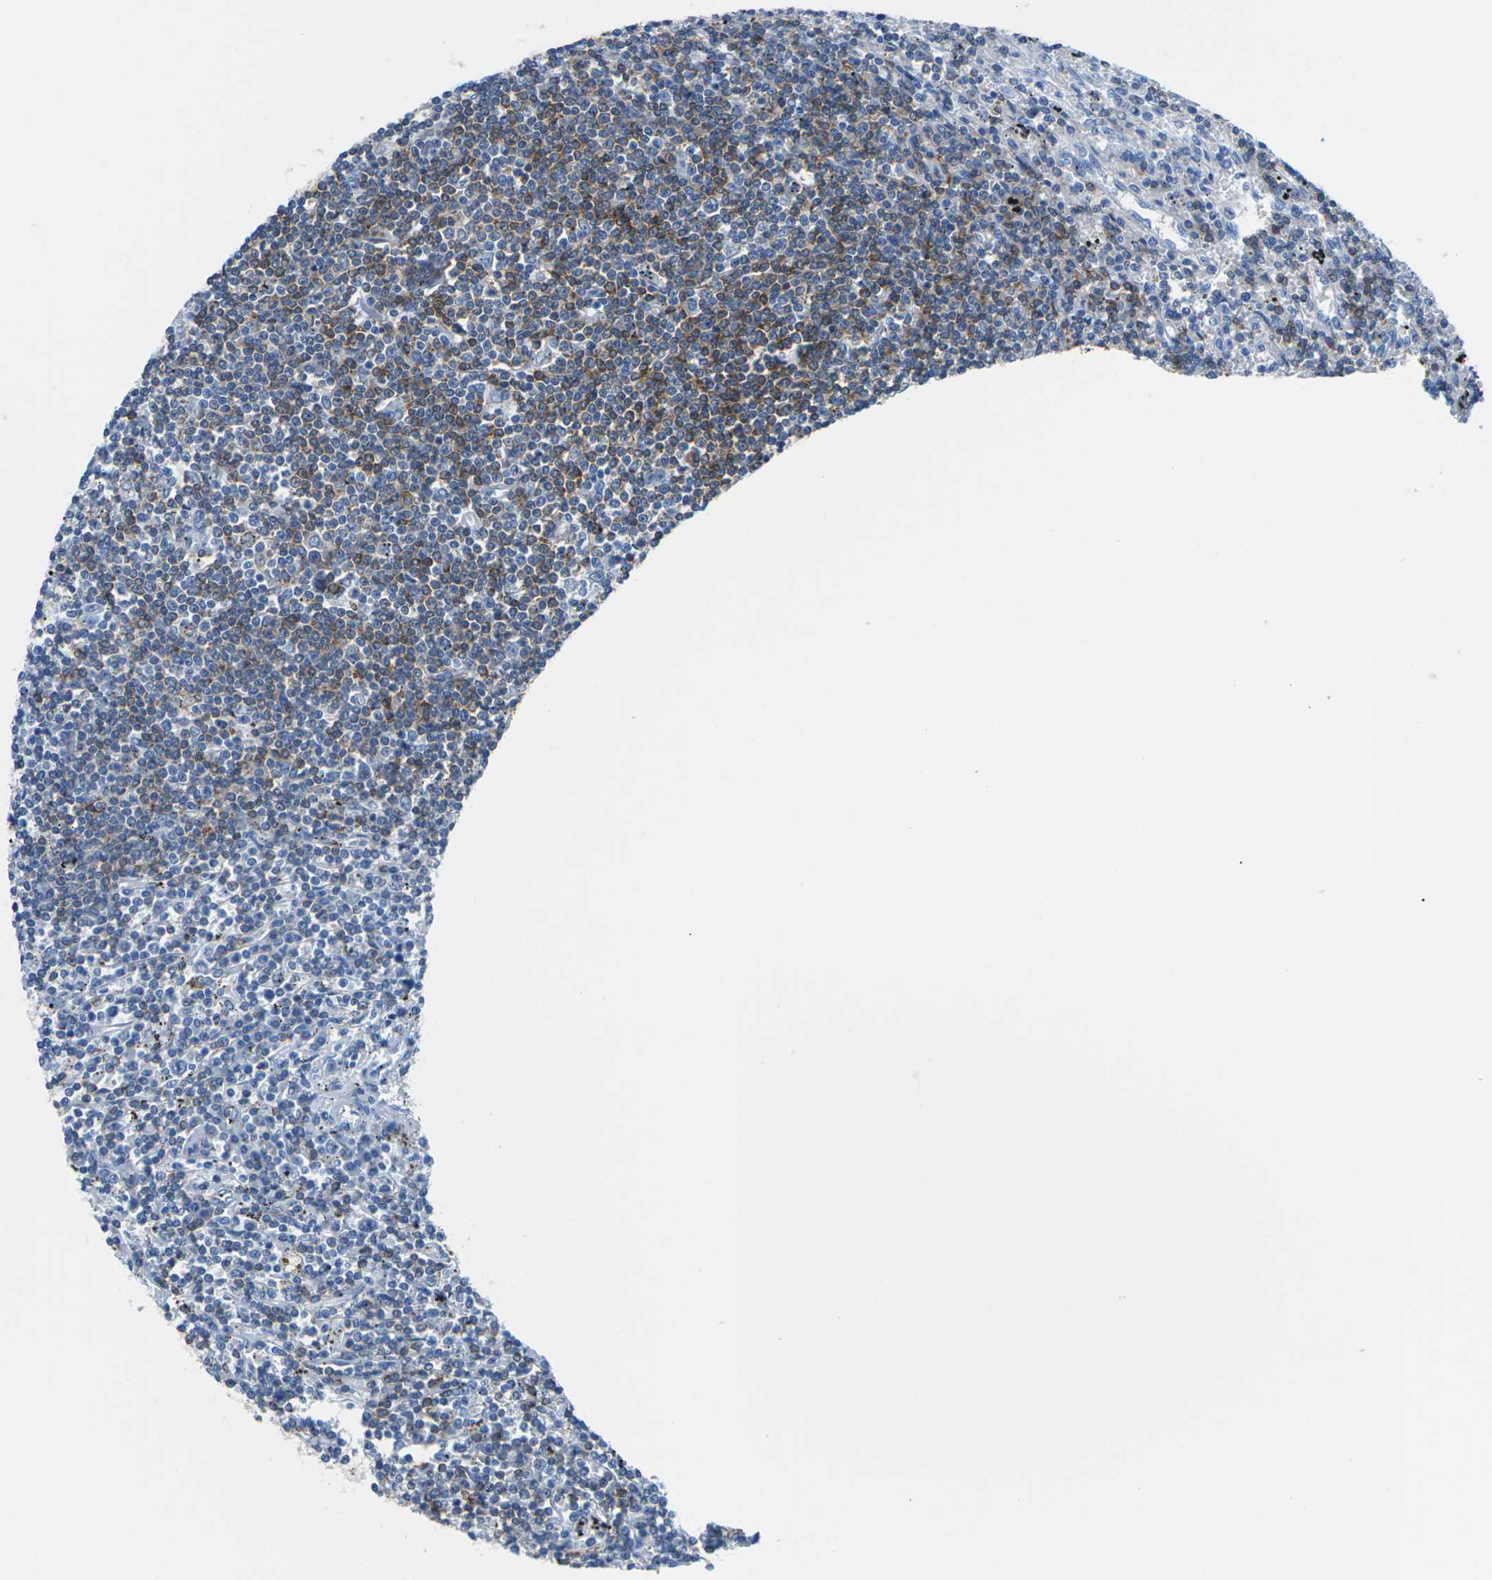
{"staining": {"intensity": "moderate", "quantity": "25%-75%", "location": "cytoplasmic/membranous"}, "tissue": "lymphoma", "cell_type": "Tumor cells", "image_type": "cancer", "snomed": [{"axis": "morphology", "description": "Malignant lymphoma, non-Hodgkin's type, Low grade"}, {"axis": "topography", "description": "Spleen"}], "caption": "Tumor cells display medium levels of moderate cytoplasmic/membranous positivity in approximately 25%-75% of cells in low-grade malignant lymphoma, non-Hodgkin's type.", "gene": "SYNGR2", "patient": {"sex": "male", "age": 76}}